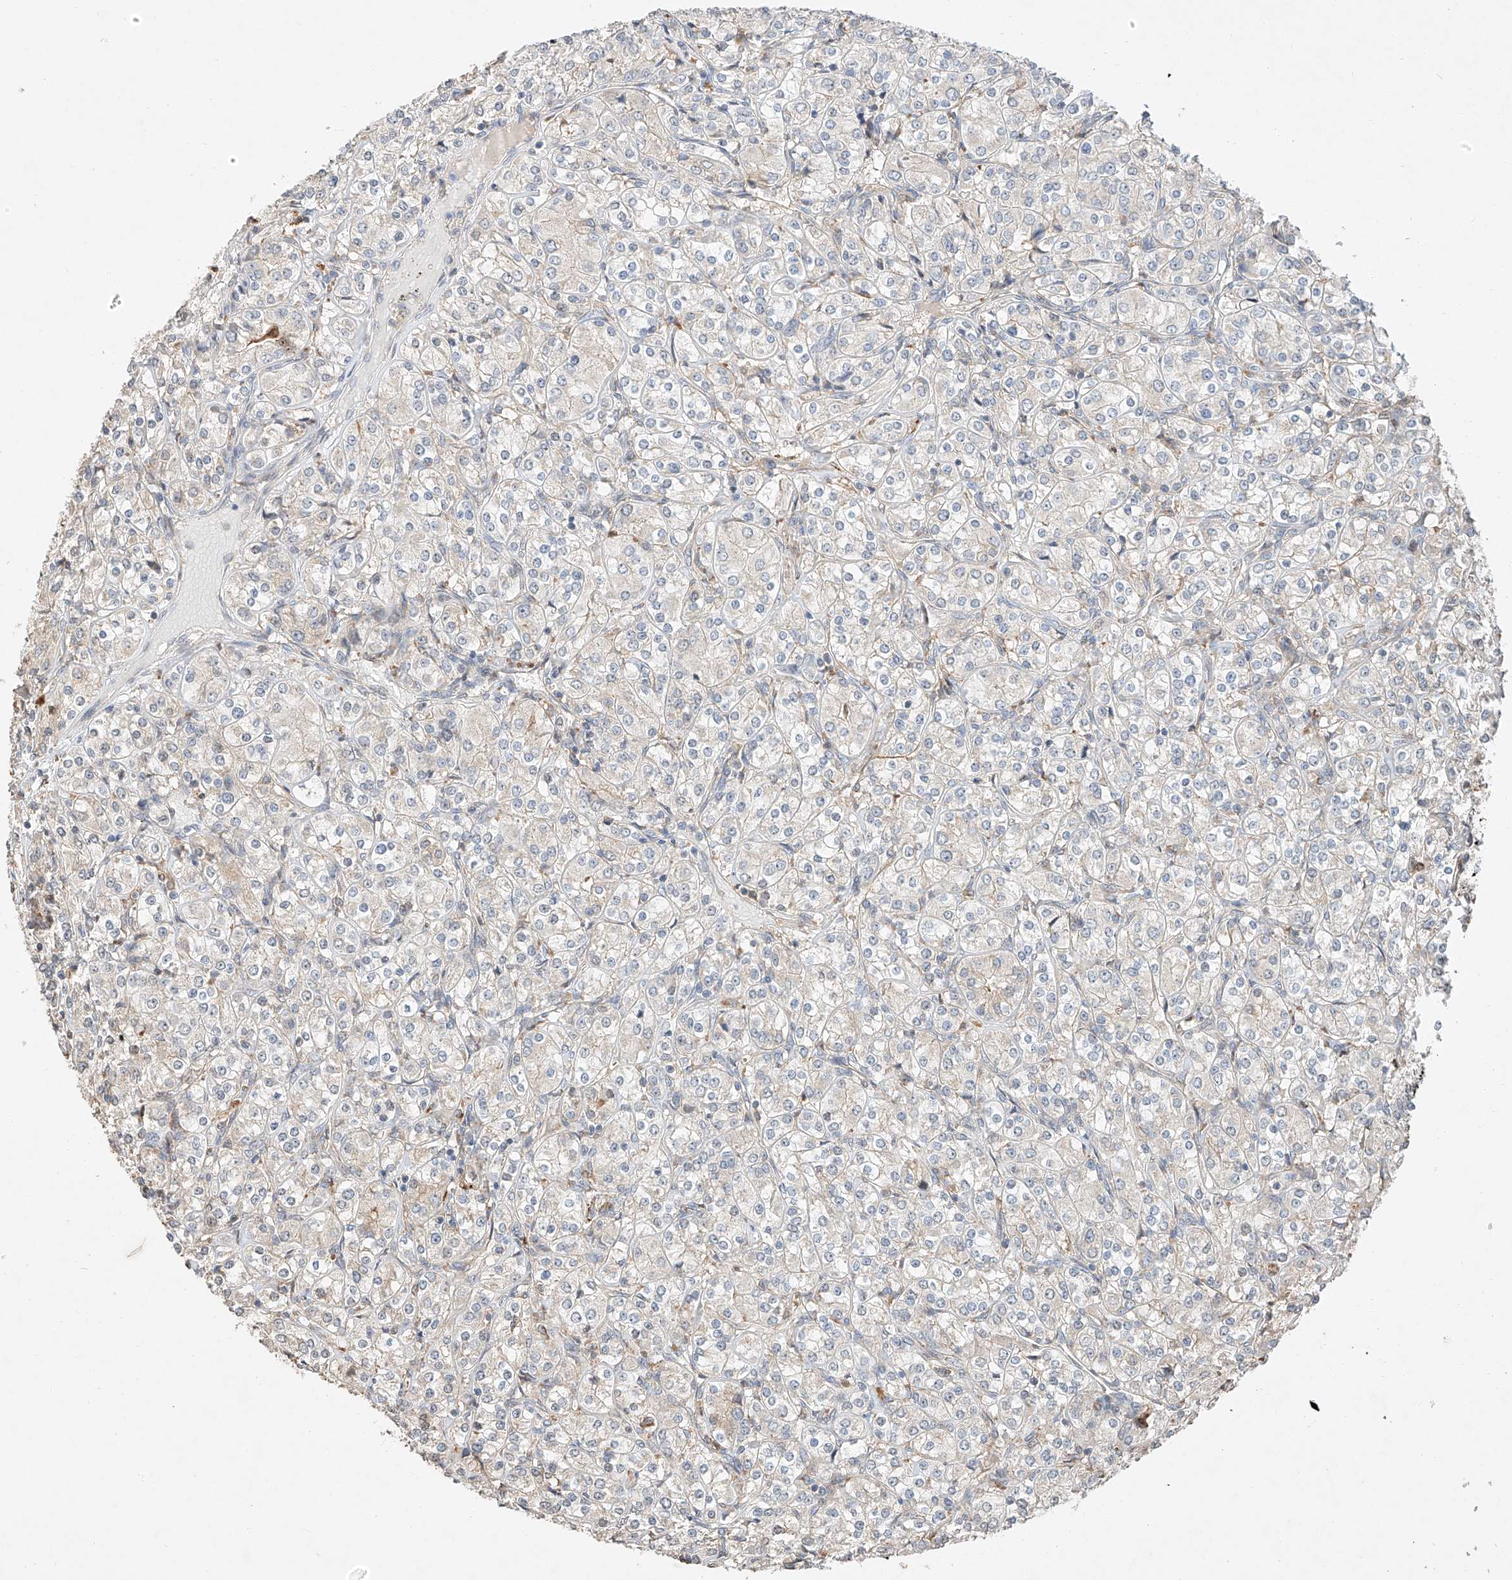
{"staining": {"intensity": "negative", "quantity": "none", "location": "none"}, "tissue": "renal cancer", "cell_type": "Tumor cells", "image_type": "cancer", "snomed": [{"axis": "morphology", "description": "Adenocarcinoma, NOS"}, {"axis": "topography", "description": "Kidney"}], "caption": "The histopathology image reveals no staining of tumor cells in renal adenocarcinoma. Brightfield microscopy of IHC stained with DAB (brown) and hematoxylin (blue), captured at high magnification.", "gene": "SUSD6", "patient": {"sex": "male", "age": 77}}